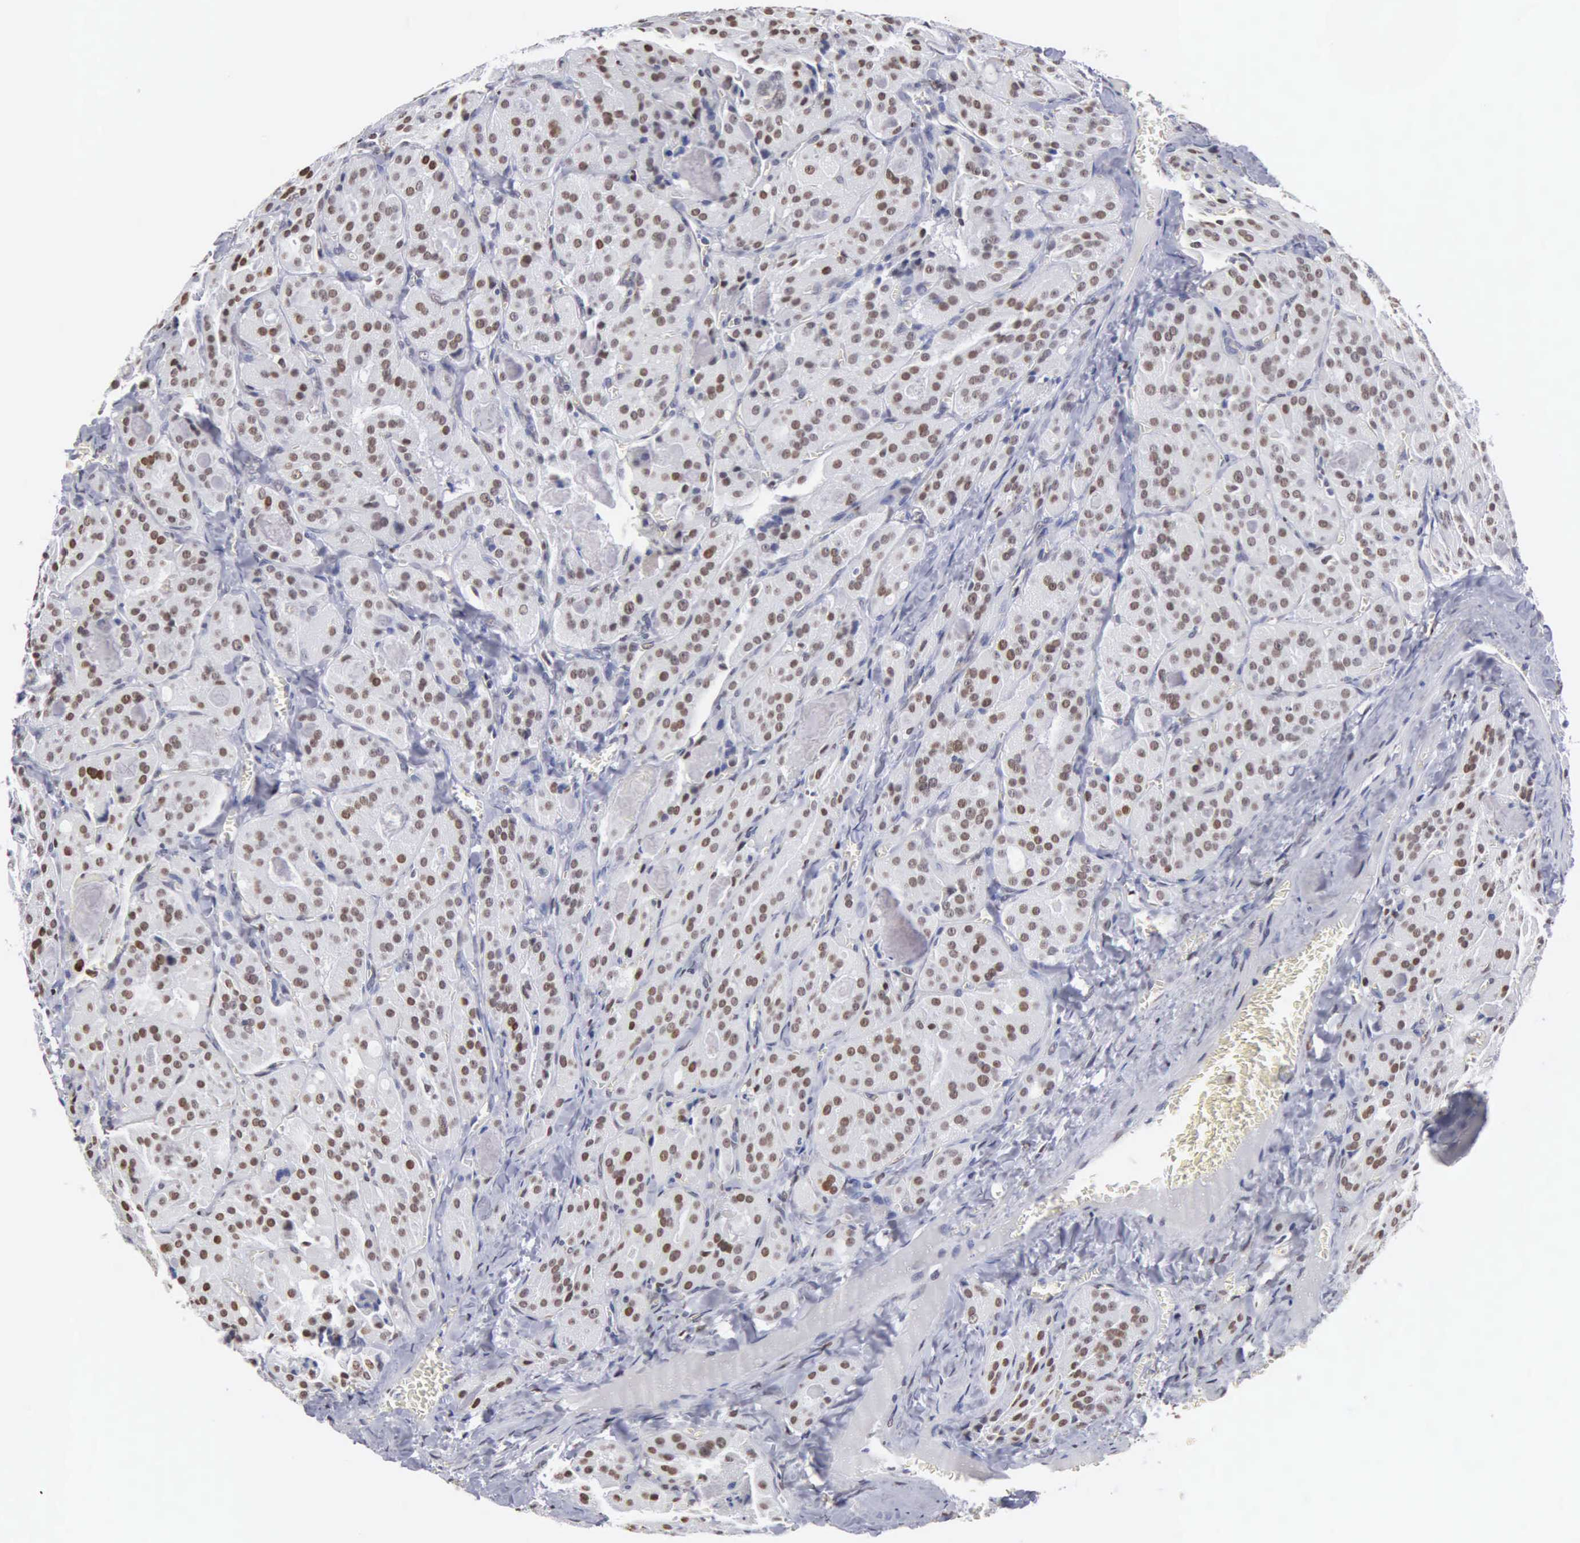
{"staining": {"intensity": "moderate", "quantity": ">75%", "location": "nuclear"}, "tissue": "thyroid cancer", "cell_type": "Tumor cells", "image_type": "cancer", "snomed": [{"axis": "morphology", "description": "Carcinoma, NOS"}, {"axis": "topography", "description": "Thyroid gland"}], "caption": "Protein staining of thyroid cancer tissue reveals moderate nuclear positivity in approximately >75% of tumor cells. The protein is shown in brown color, while the nuclei are stained blue.", "gene": "CCNG1", "patient": {"sex": "male", "age": 76}}